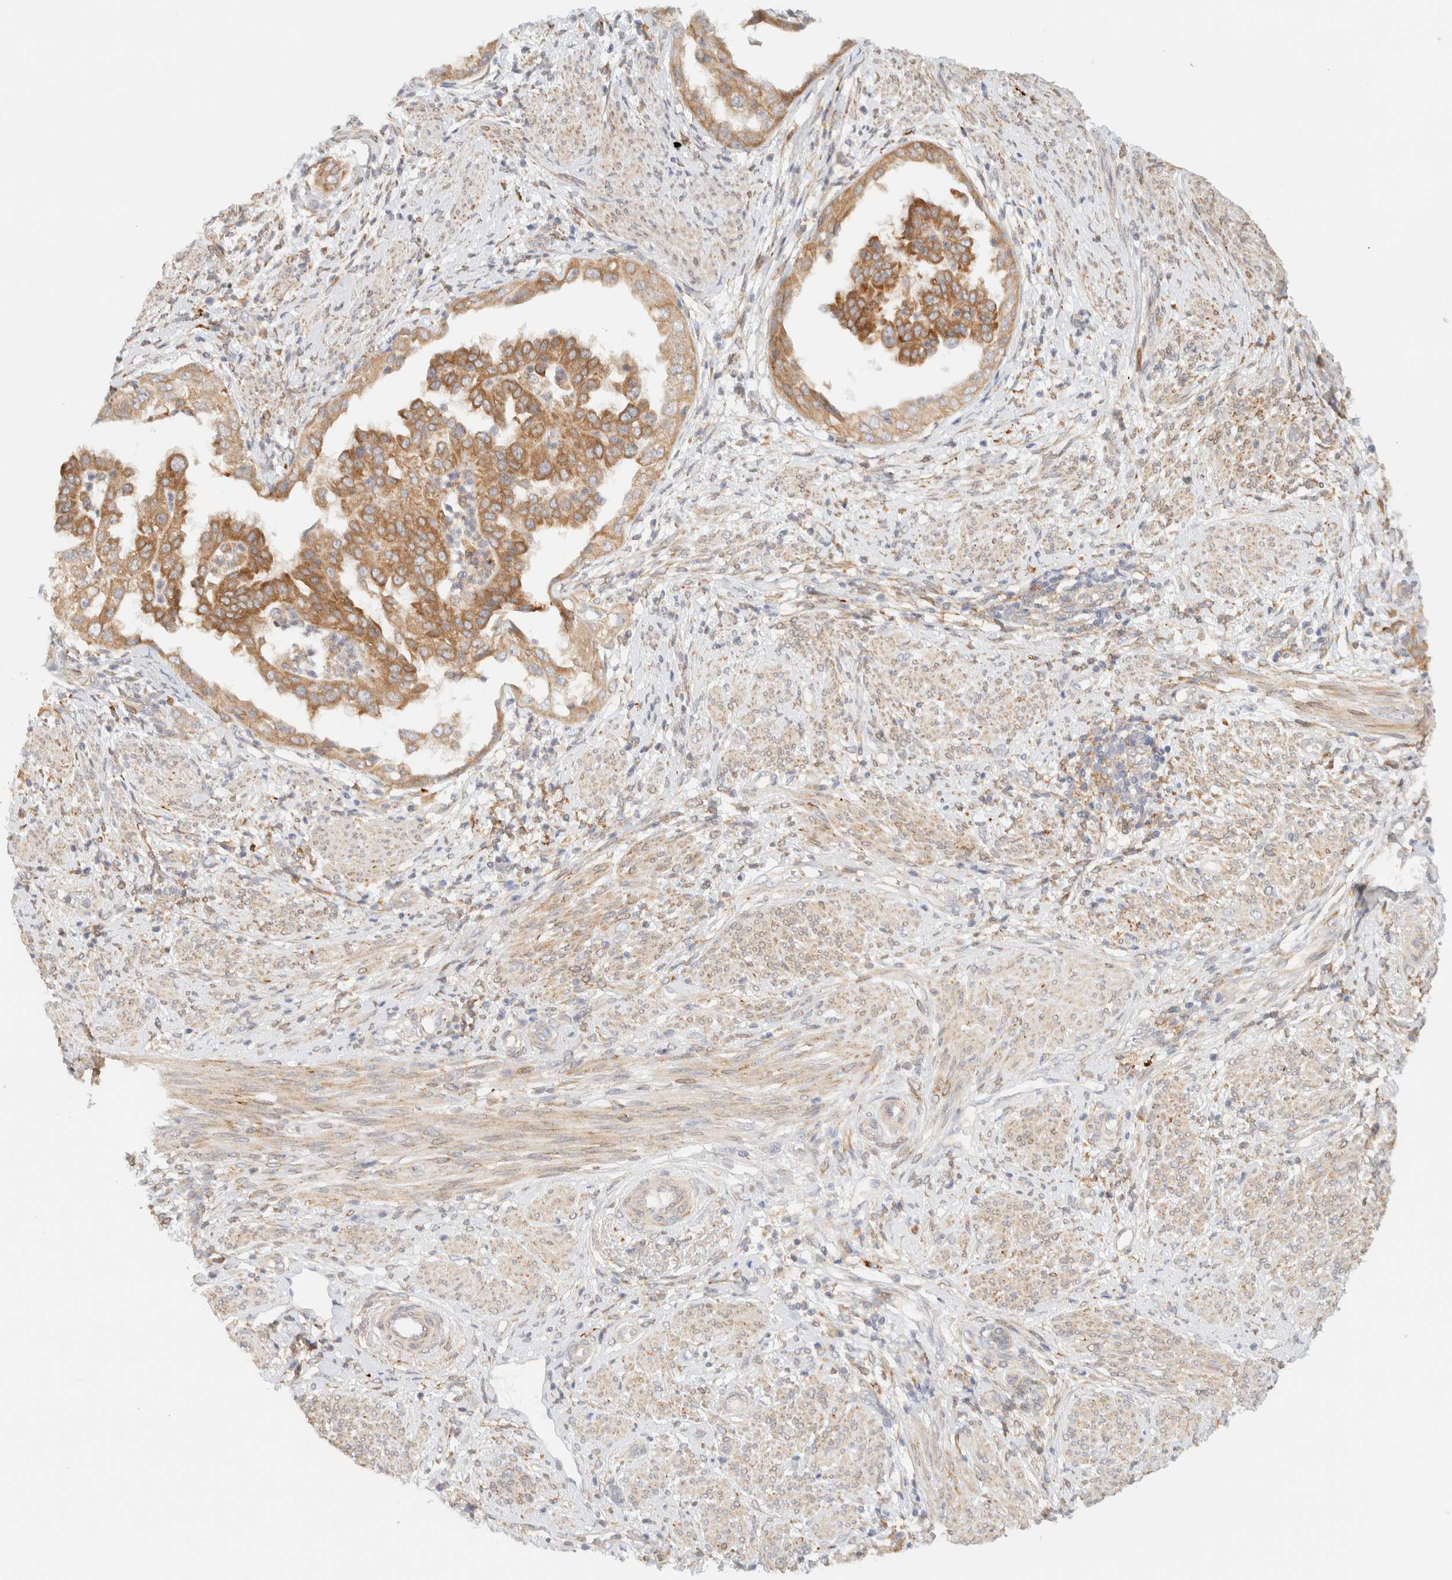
{"staining": {"intensity": "moderate", "quantity": ">75%", "location": "cytoplasmic/membranous"}, "tissue": "endometrial cancer", "cell_type": "Tumor cells", "image_type": "cancer", "snomed": [{"axis": "morphology", "description": "Adenocarcinoma, NOS"}, {"axis": "topography", "description": "Endometrium"}], "caption": "Protein staining reveals moderate cytoplasmic/membranous expression in about >75% of tumor cells in endometrial cancer. The staining is performed using DAB brown chromogen to label protein expression. The nuclei are counter-stained blue using hematoxylin.", "gene": "NT5C", "patient": {"sex": "female", "age": 85}}